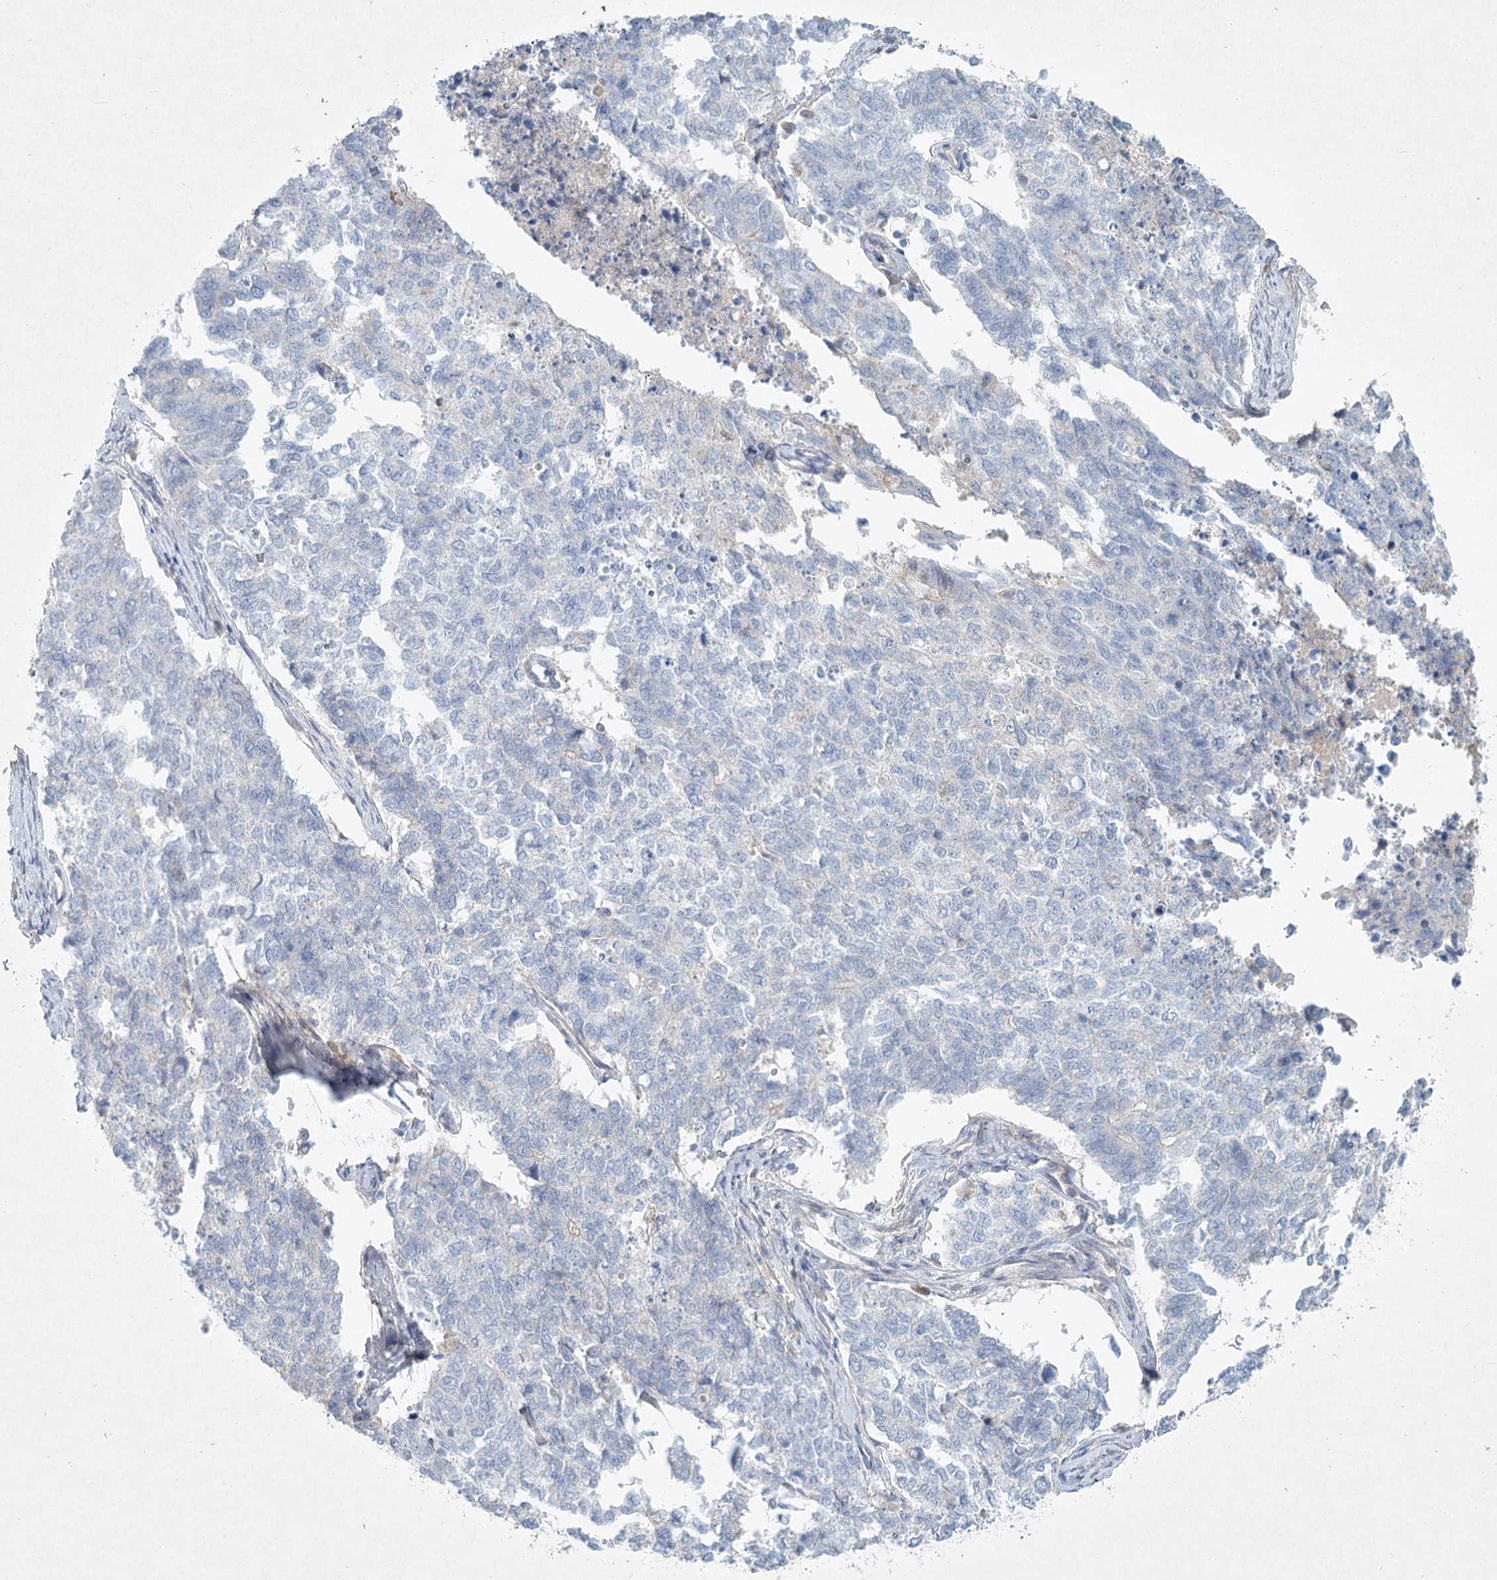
{"staining": {"intensity": "negative", "quantity": "none", "location": "none"}, "tissue": "cervical cancer", "cell_type": "Tumor cells", "image_type": "cancer", "snomed": [{"axis": "morphology", "description": "Squamous cell carcinoma, NOS"}, {"axis": "topography", "description": "Cervix"}], "caption": "Immunohistochemistry image of neoplastic tissue: cervical squamous cell carcinoma stained with DAB exhibits no significant protein positivity in tumor cells.", "gene": "DNMBP", "patient": {"sex": "female", "age": 63}}